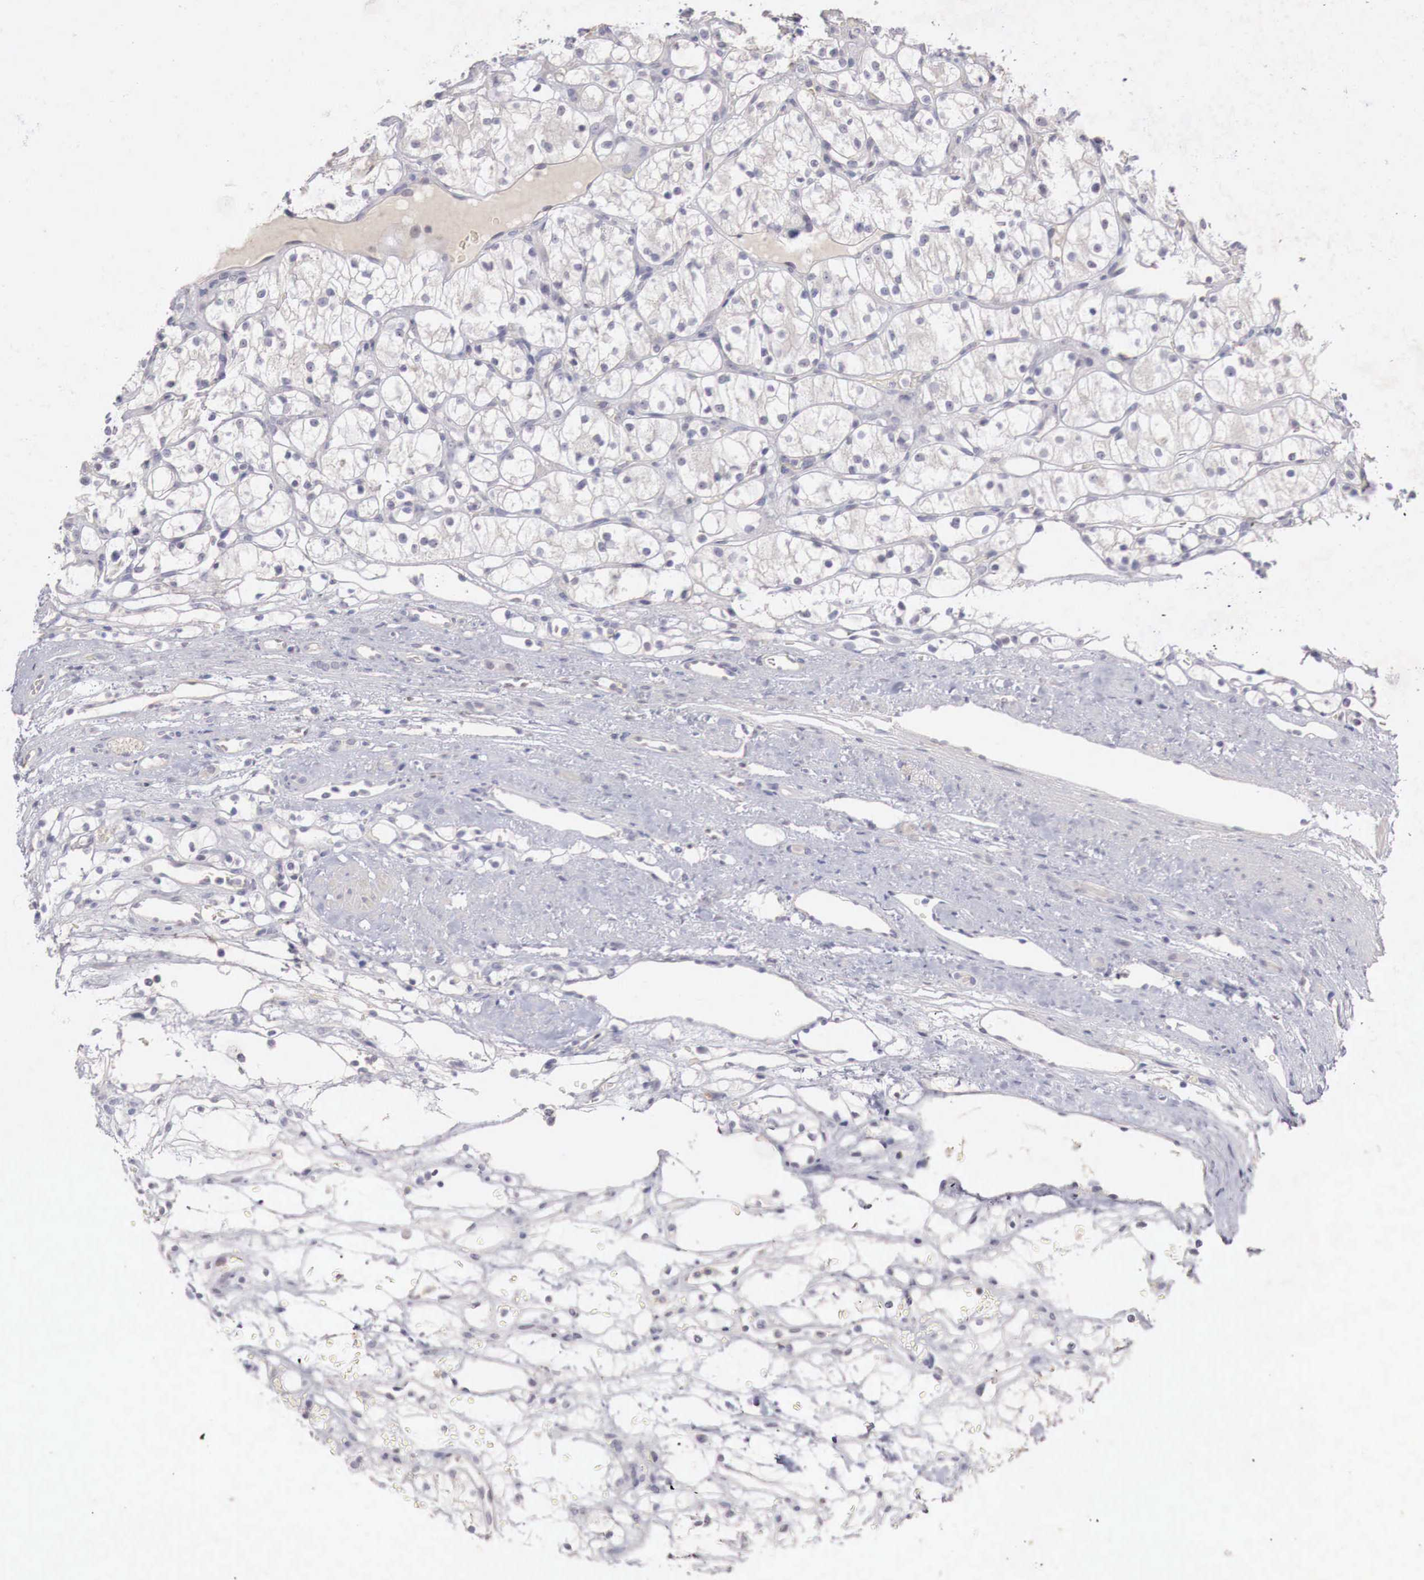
{"staining": {"intensity": "negative", "quantity": "none", "location": "none"}, "tissue": "renal cancer", "cell_type": "Tumor cells", "image_type": "cancer", "snomed": [{"axis": "morphology", "description": "Adenocarcinoma, NOS"}, {"axis": "topography", "description": "Kidney"}], "caption": "This is a histopathology image of immunohistochemistry staining of renal cancer (adenocarcinoma), which shows no positivity in tumor cells. (IHC, brightfield microscopy, high magnification).", "gene": "GATA1", "patient": {"sex": "female", "age": 60}}